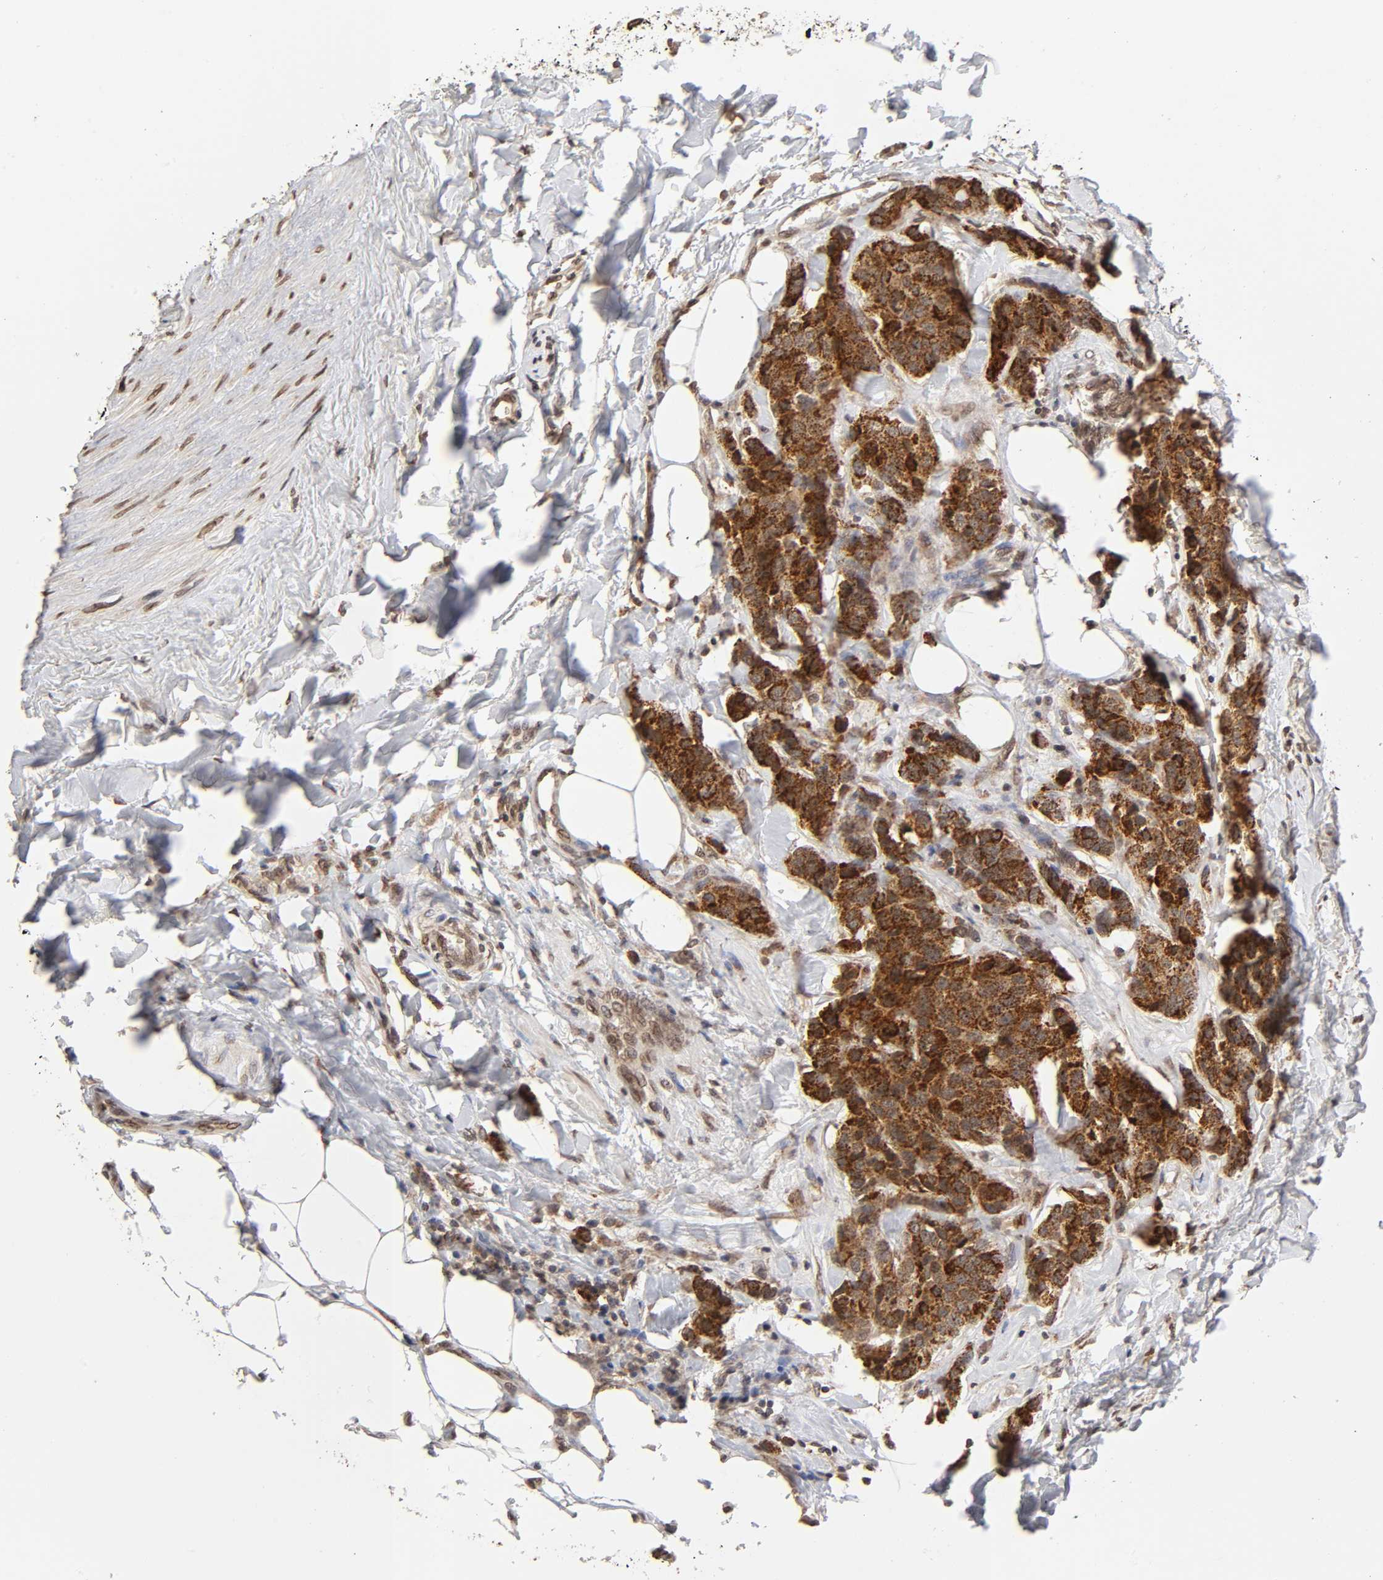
{"staining": {"intensity": "strong", "quantity": ">75%", "location": "cytoplasmic/membranous,nuclear"}, "tissue": "breast cancer", "cell_type": "Tumor cells", "image_type": "cancer", "snomed": [{"axis": "morphology", "description": "Duct carcinoma"}, {"axis": "topography", "description": "Breast"}], "caption": "This micrograph displays immunohistochemistry staining of breast cancer (intraductal carcinoma), with high strong cytoplasmic/membranous and nuclear expression in approximately >75% of tumor cells.", "gene": "MLLT6", "patient": {"sex": "female", "age": 80}}